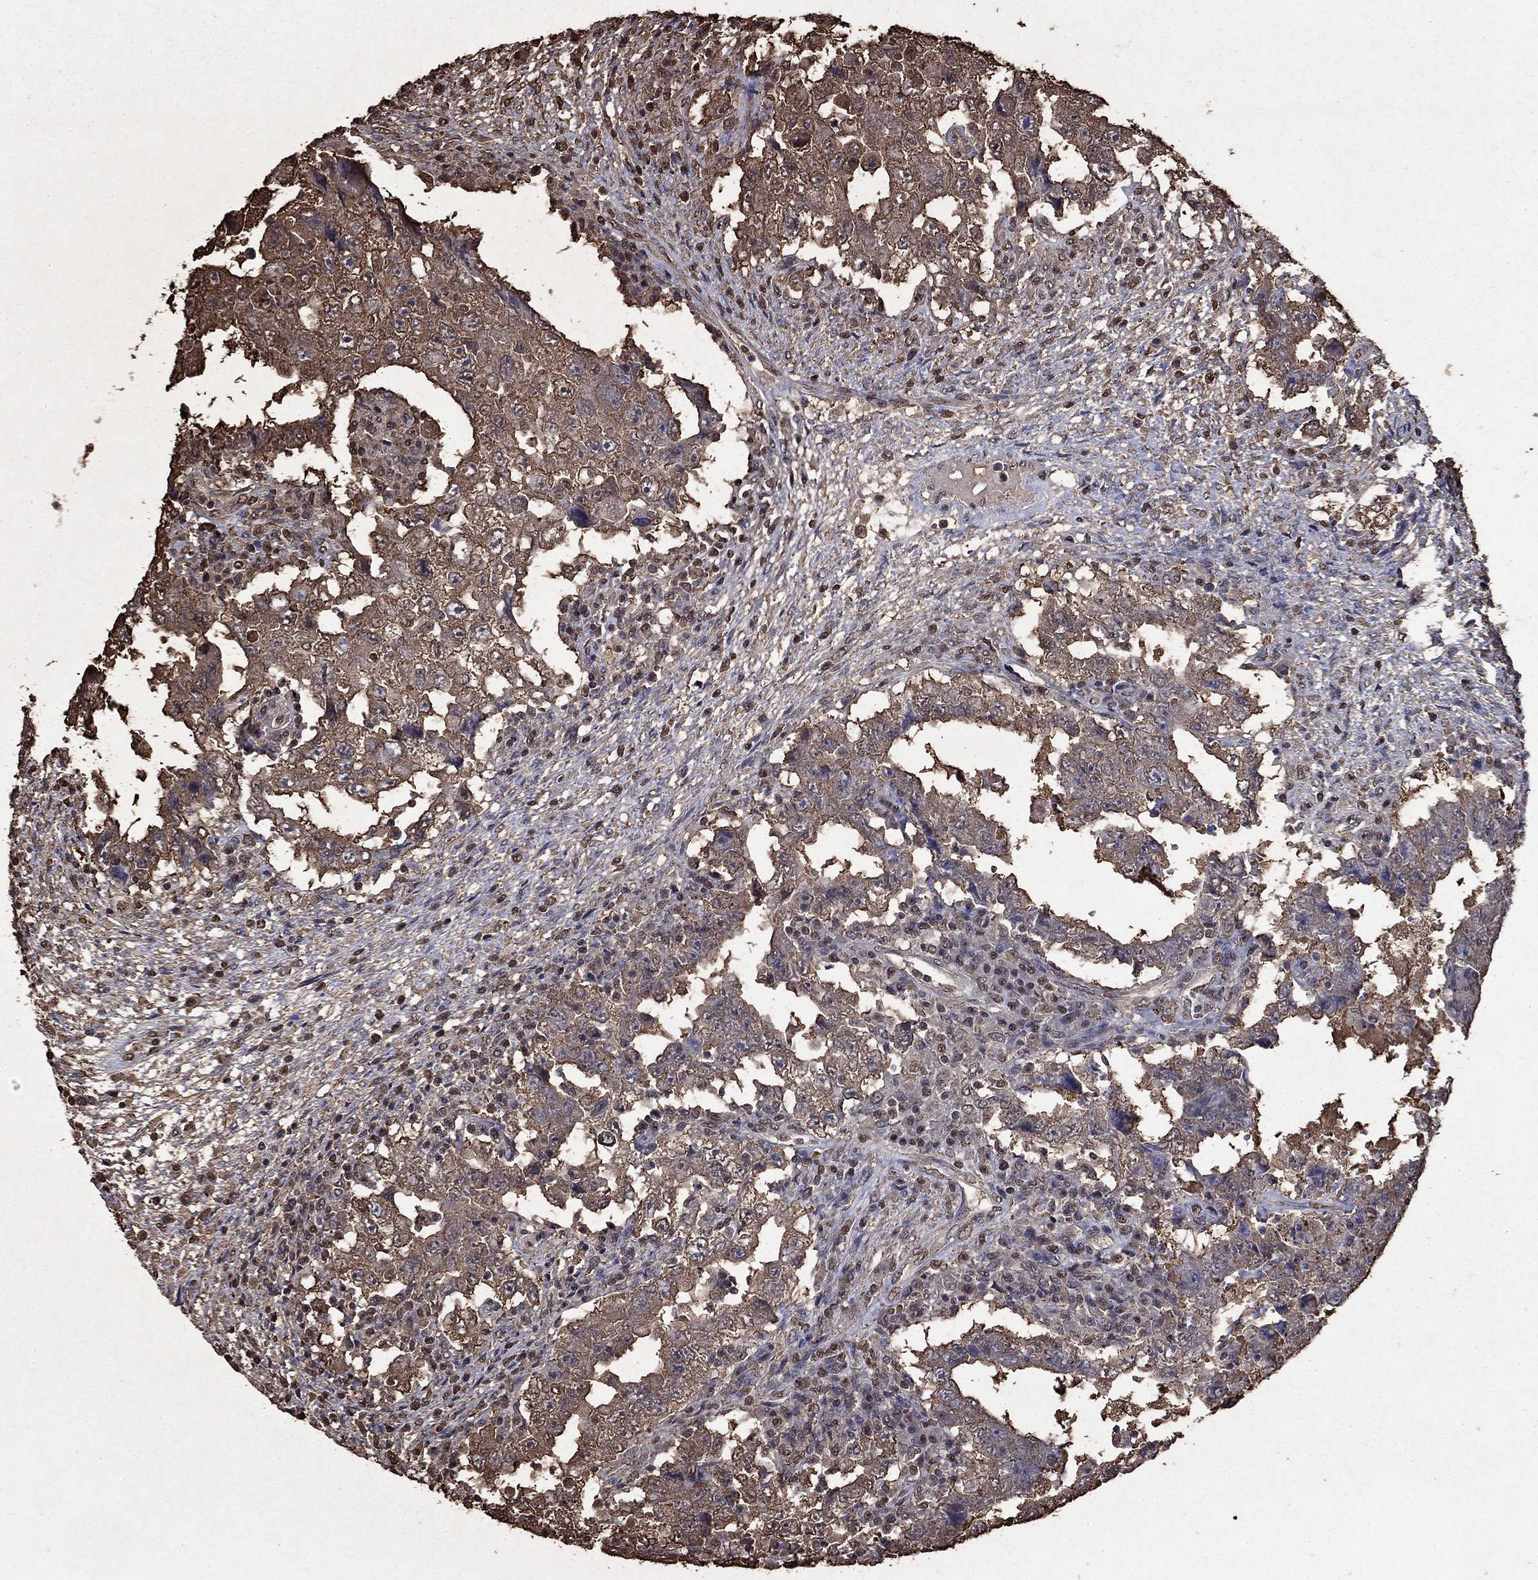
{"staining": {"intensity": "moderate", "quantity": "25%-75%", "location": "cytoplasmic/membranous"}, "tissue": "testis cancer", "cell_type": "Tumor cells", "image_type": "cancer", "snomed": [{"axis": "morphology", "description": "Carcinoma, Embryonal, NOS"}, {"axis": "topography", "description": "Testis"}], "caption": "A photomicrograph of human testis cancer stained for a protein demonstrates moderate cytoplasmic/membranous brown staining in tumor cells.", "gene": "GAPDH", "patient": {"sex": "male", "age": 26}}